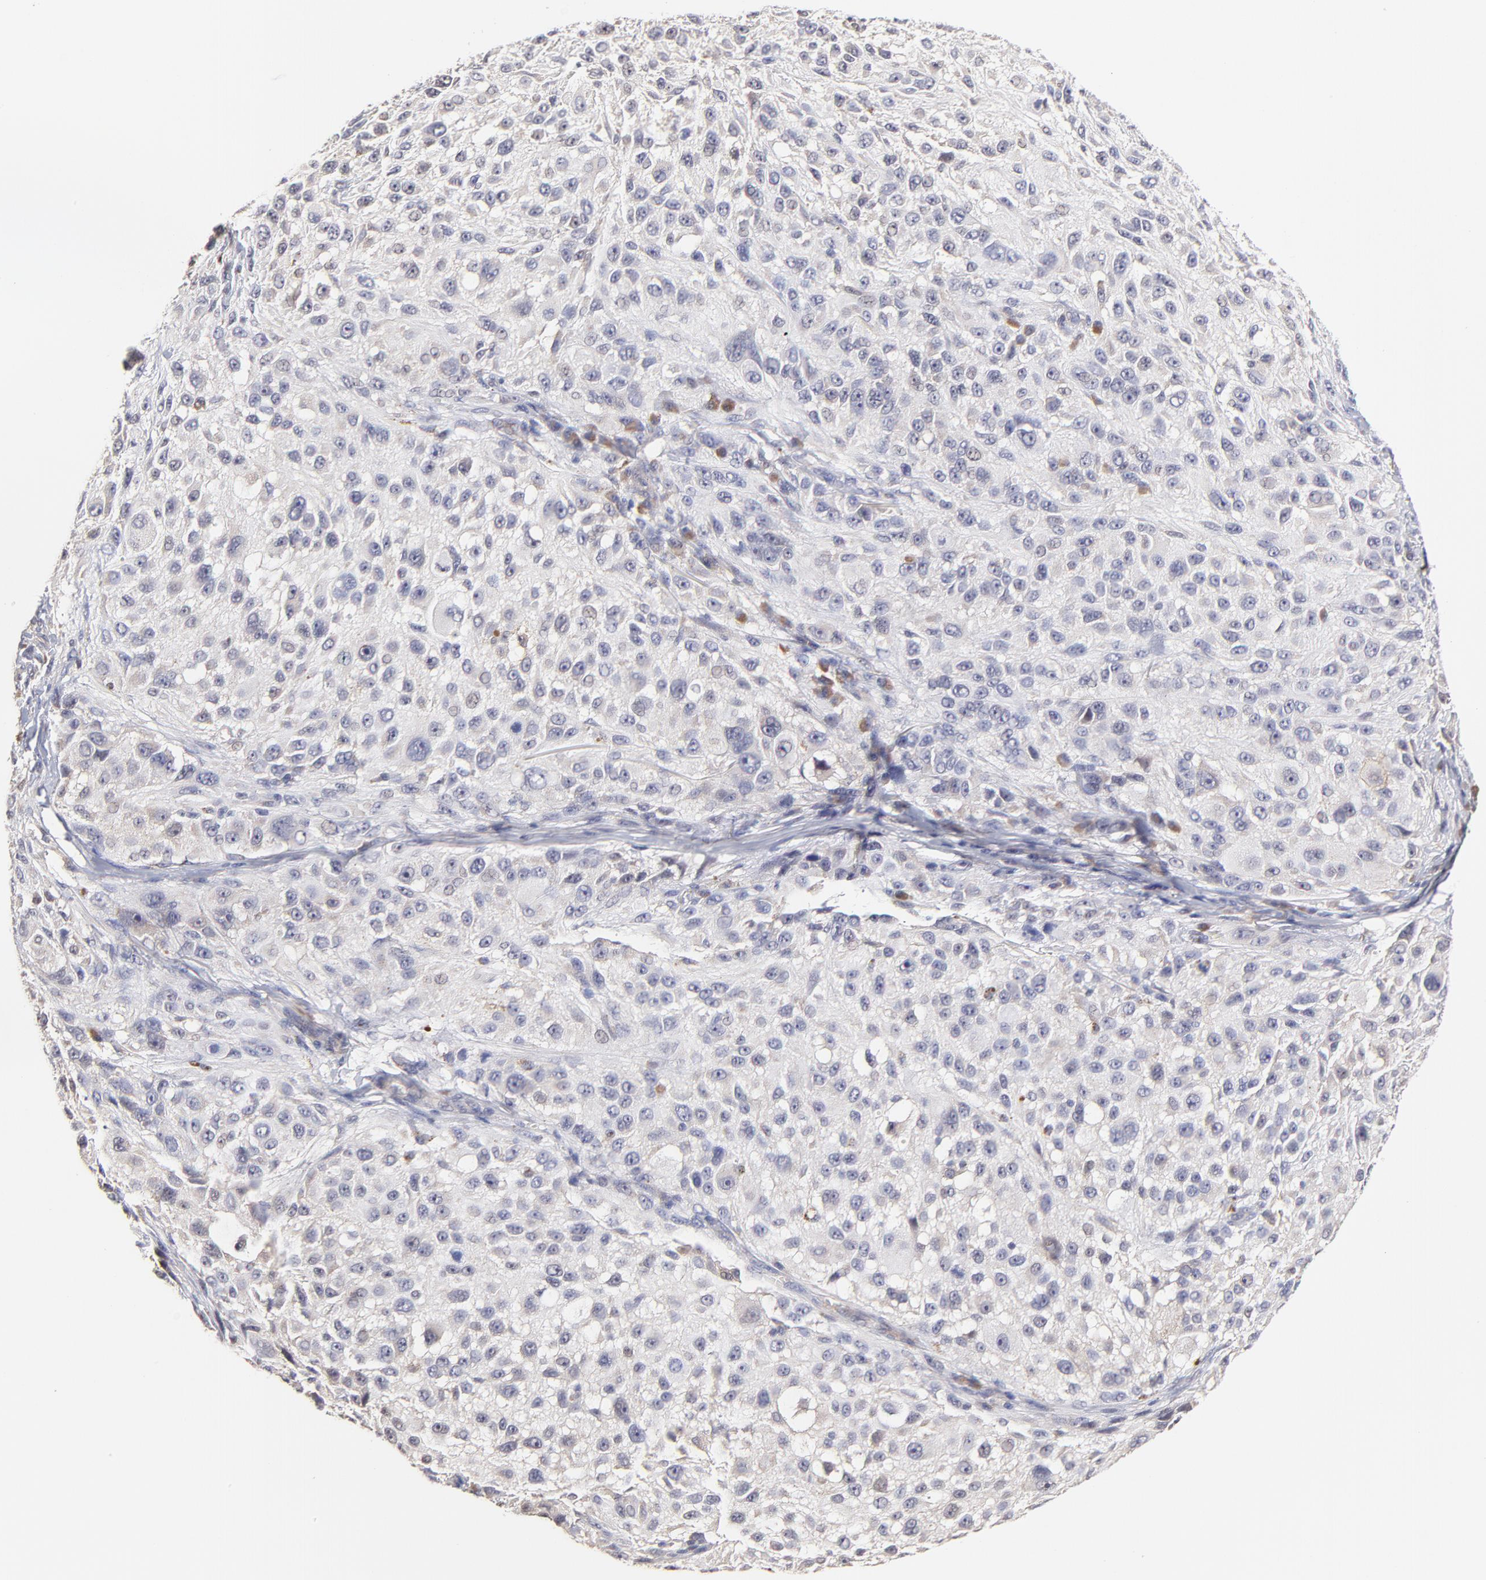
{"staining": {"intensity": "weak", "quantity": "<25%", "location": "cytoplasmic/membranous"}, "tissue": "melanoma", "cell_type": "Tumor cells", "image_type": "cancer", "snomed": [{"axis": "morphology", "description": "Necrosis, NOS"}, {"axis": "morphology", "description": "Malignant melanoma, NOS"}, {"axis": "topography", "description": "Skin"}], "caption": "Photomicrograph shows no significant protein staining in tumor cells of malignant melanoma. Nuclei are stained in blue.", "gene": "ZNF10", "patient": {"sex": "female", "age": 87}}